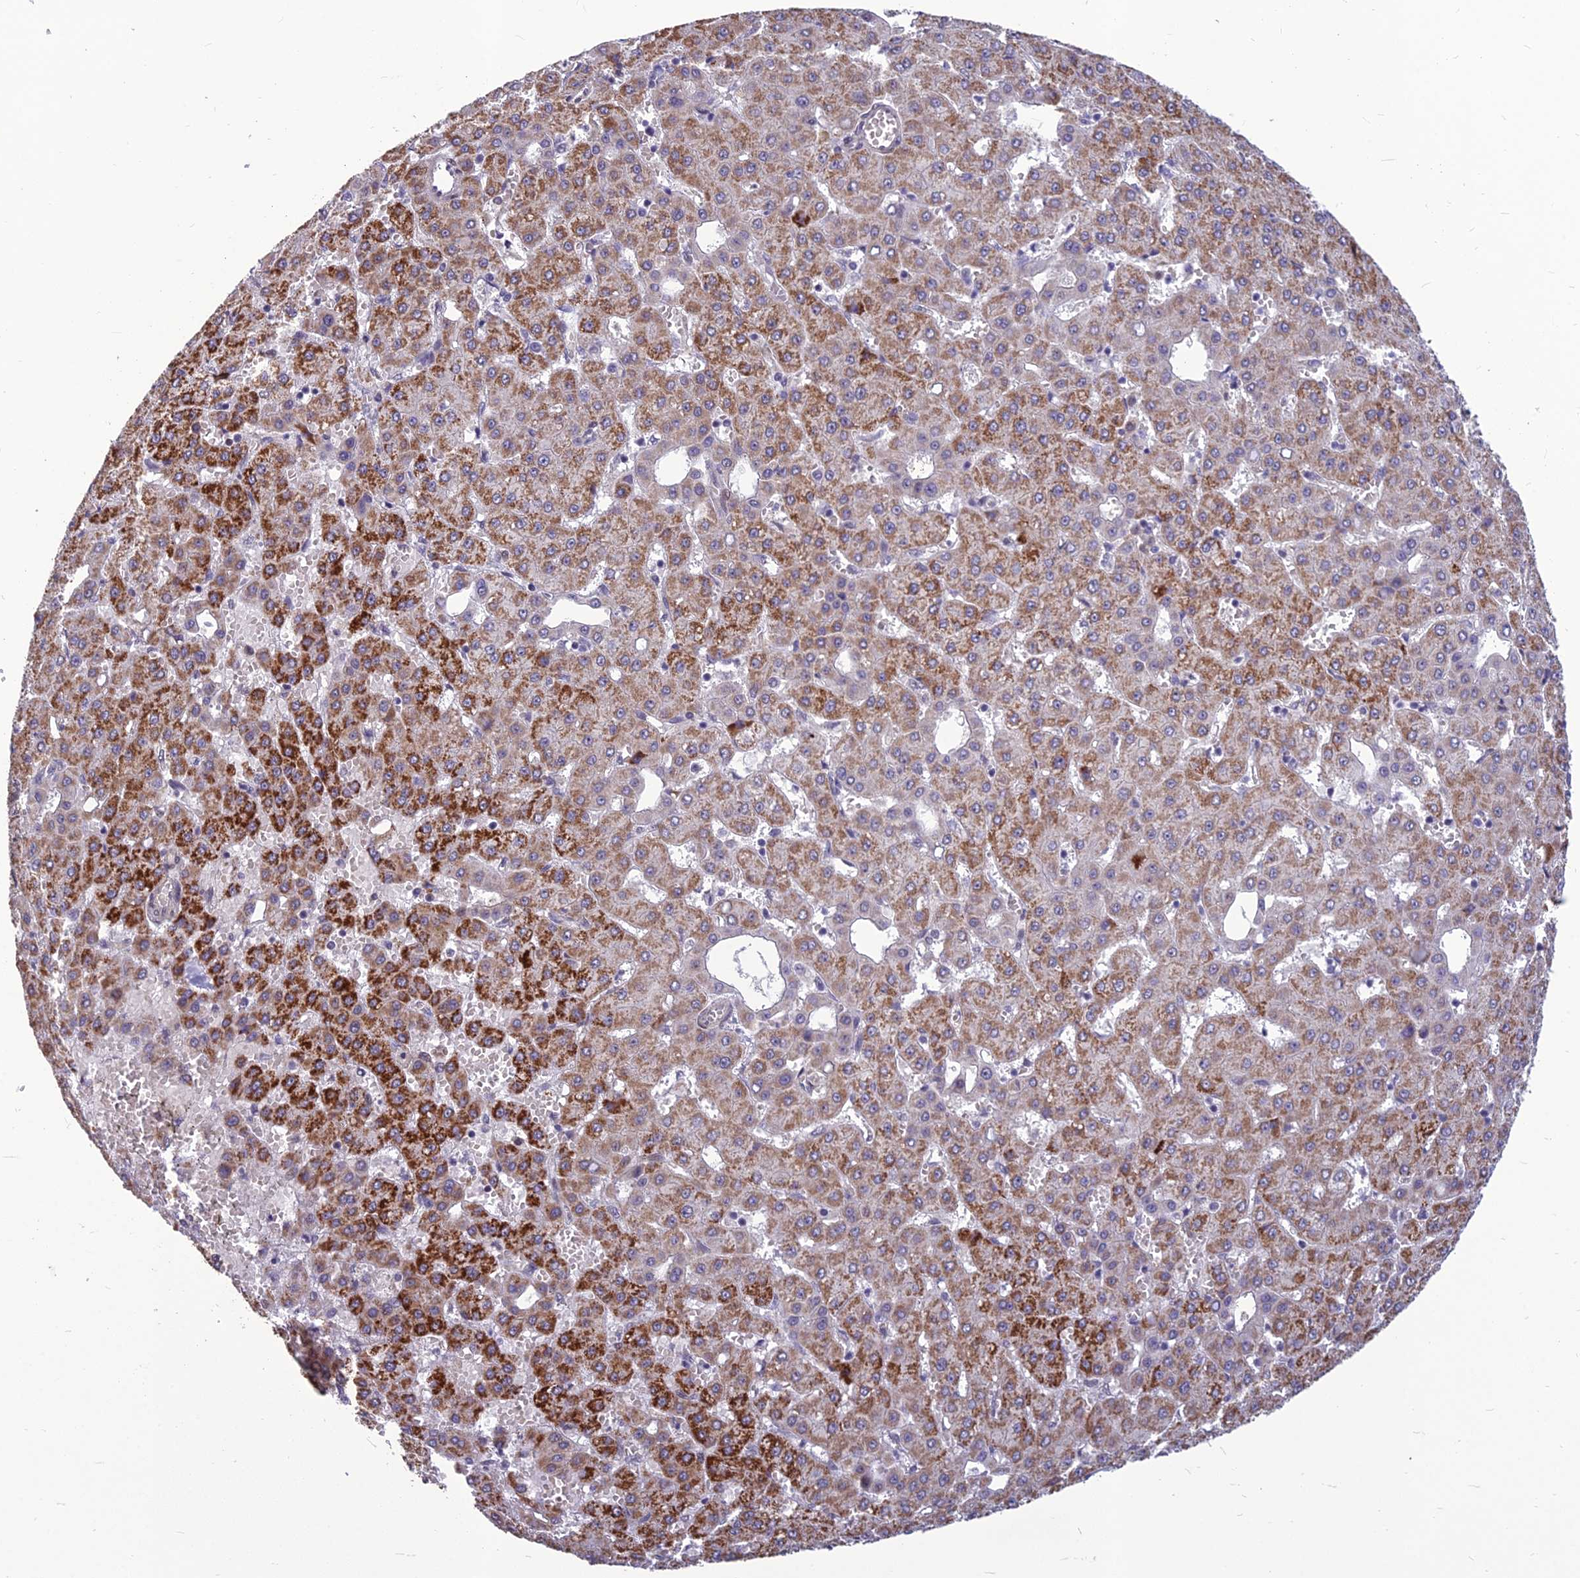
{"staining": {"intensity": "strong", "quantity": "25%-75%", "location": "cytoplasmic/membranous"}, "tissue": "liver cancer", "cell_type": "Tumor cells", "image_type": "cancer", "snomed": [{"axis": "morphology", "description": "Carcinoma, Hepatocellular, NOS"}, {"axis": "topography", "description": "Liver"}], "caption": "Strong cytoplasmic/membranous protein positivity is present in about 25%-75% of tumor cells in liver hepatocellular carcinoma. The staining was performed using DAB (3,3'-diaminobenzidine) to visualize the protein expression in brown, while the nuclei were stained in blue with hematoxylin (Magnification: 20x).", "gene": "FBRS", "patient": {"sex": "male", "age": 47}}